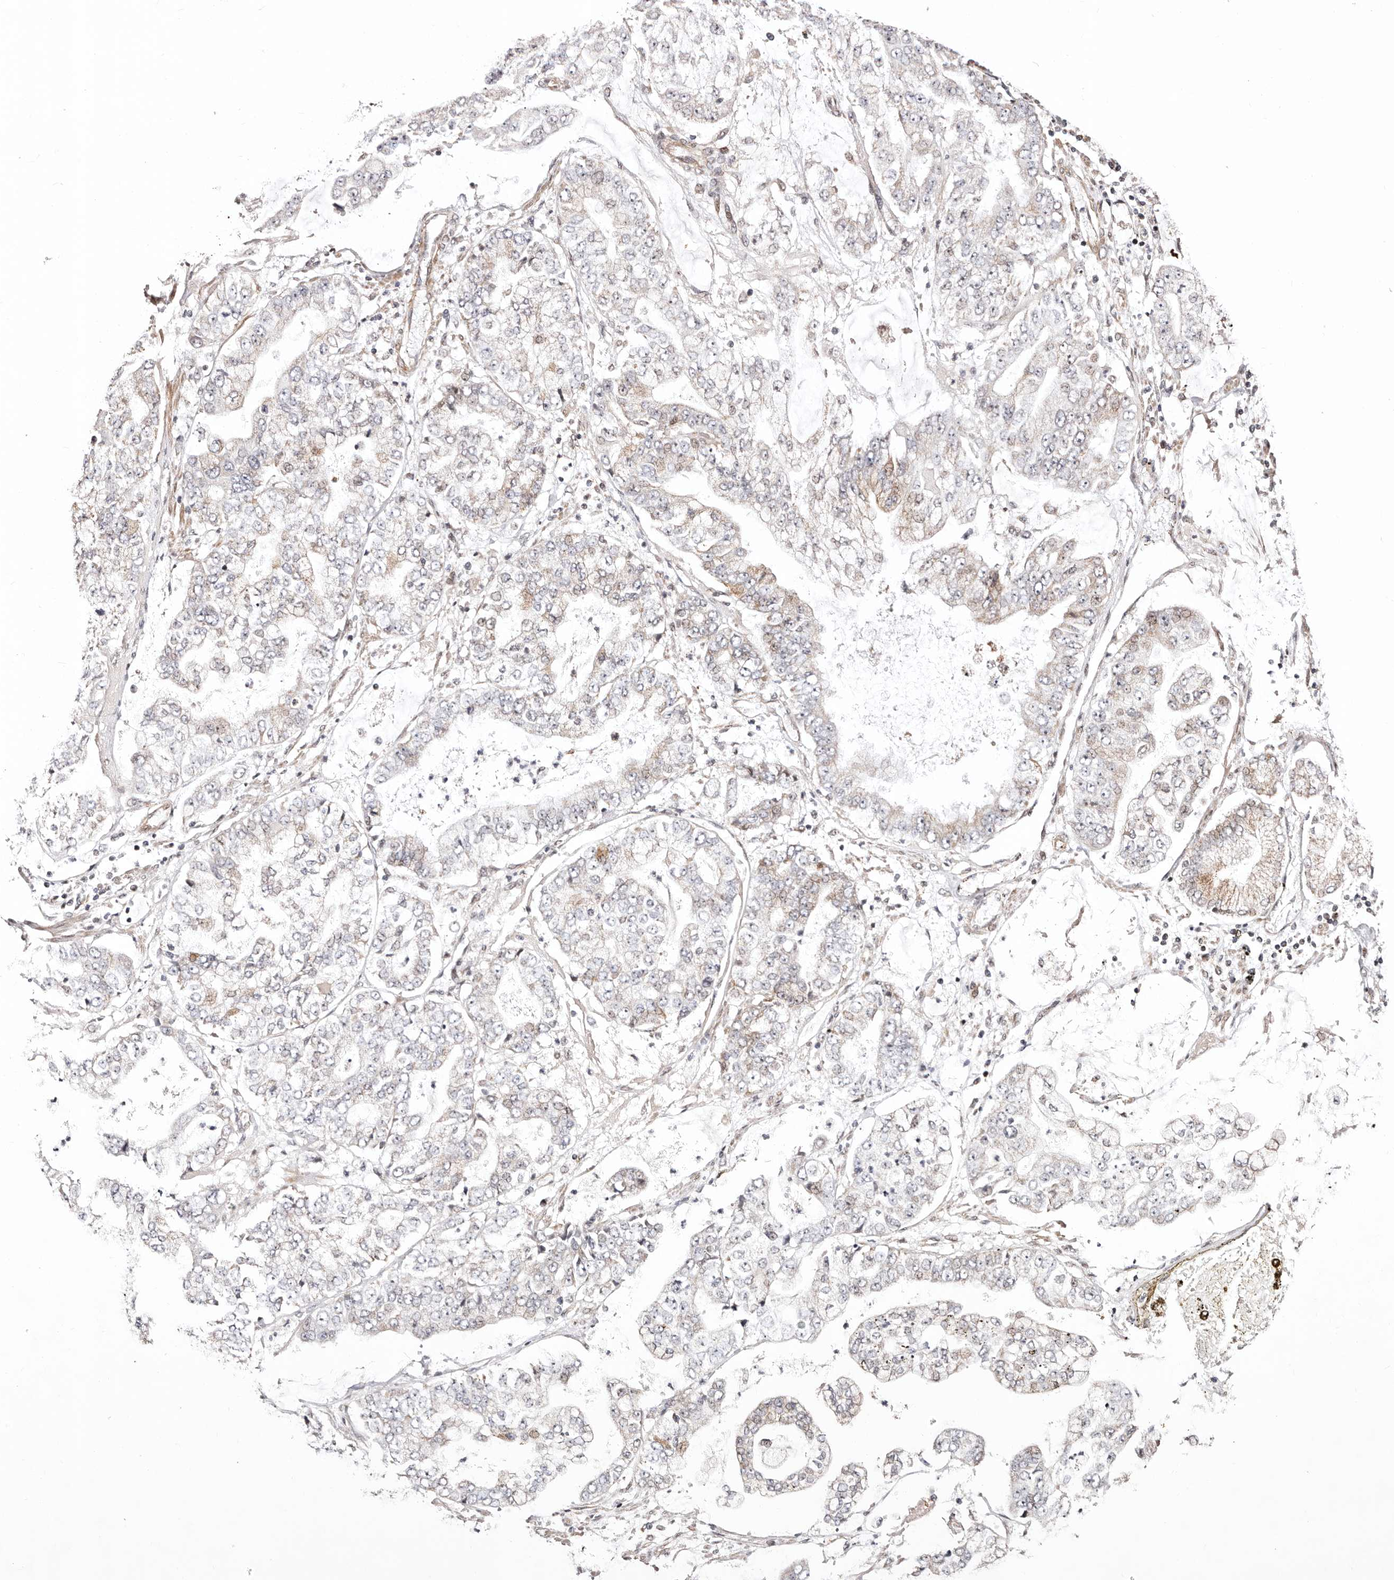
{"staining": {"intensity": "moderate", "quantity": "<25%", "location": "cytoplasmic/membranous"}, "tissue": "stomach cancer", "cell_type": "Tumor cells", "image_type": "cancer", "snomed": [{"axis": "morphology", "description": "Adenocarcinoma, NOS"}, {"axis": "topography", "description": "Stomach"}], "caption": "Immunohistochemistry (DAB (3,3'-diaminobenzidine)) staining of human stomach cancer (adenocarcinoma) shows moderate cytoplasmic/membranous protein positivity in approximately <25% of tumor cells. (brown staining indicates protein expression, while blue staining denotes nuclei).", "gene": "HIVEP3", "patient": {"sex": "male", "age": 76}}